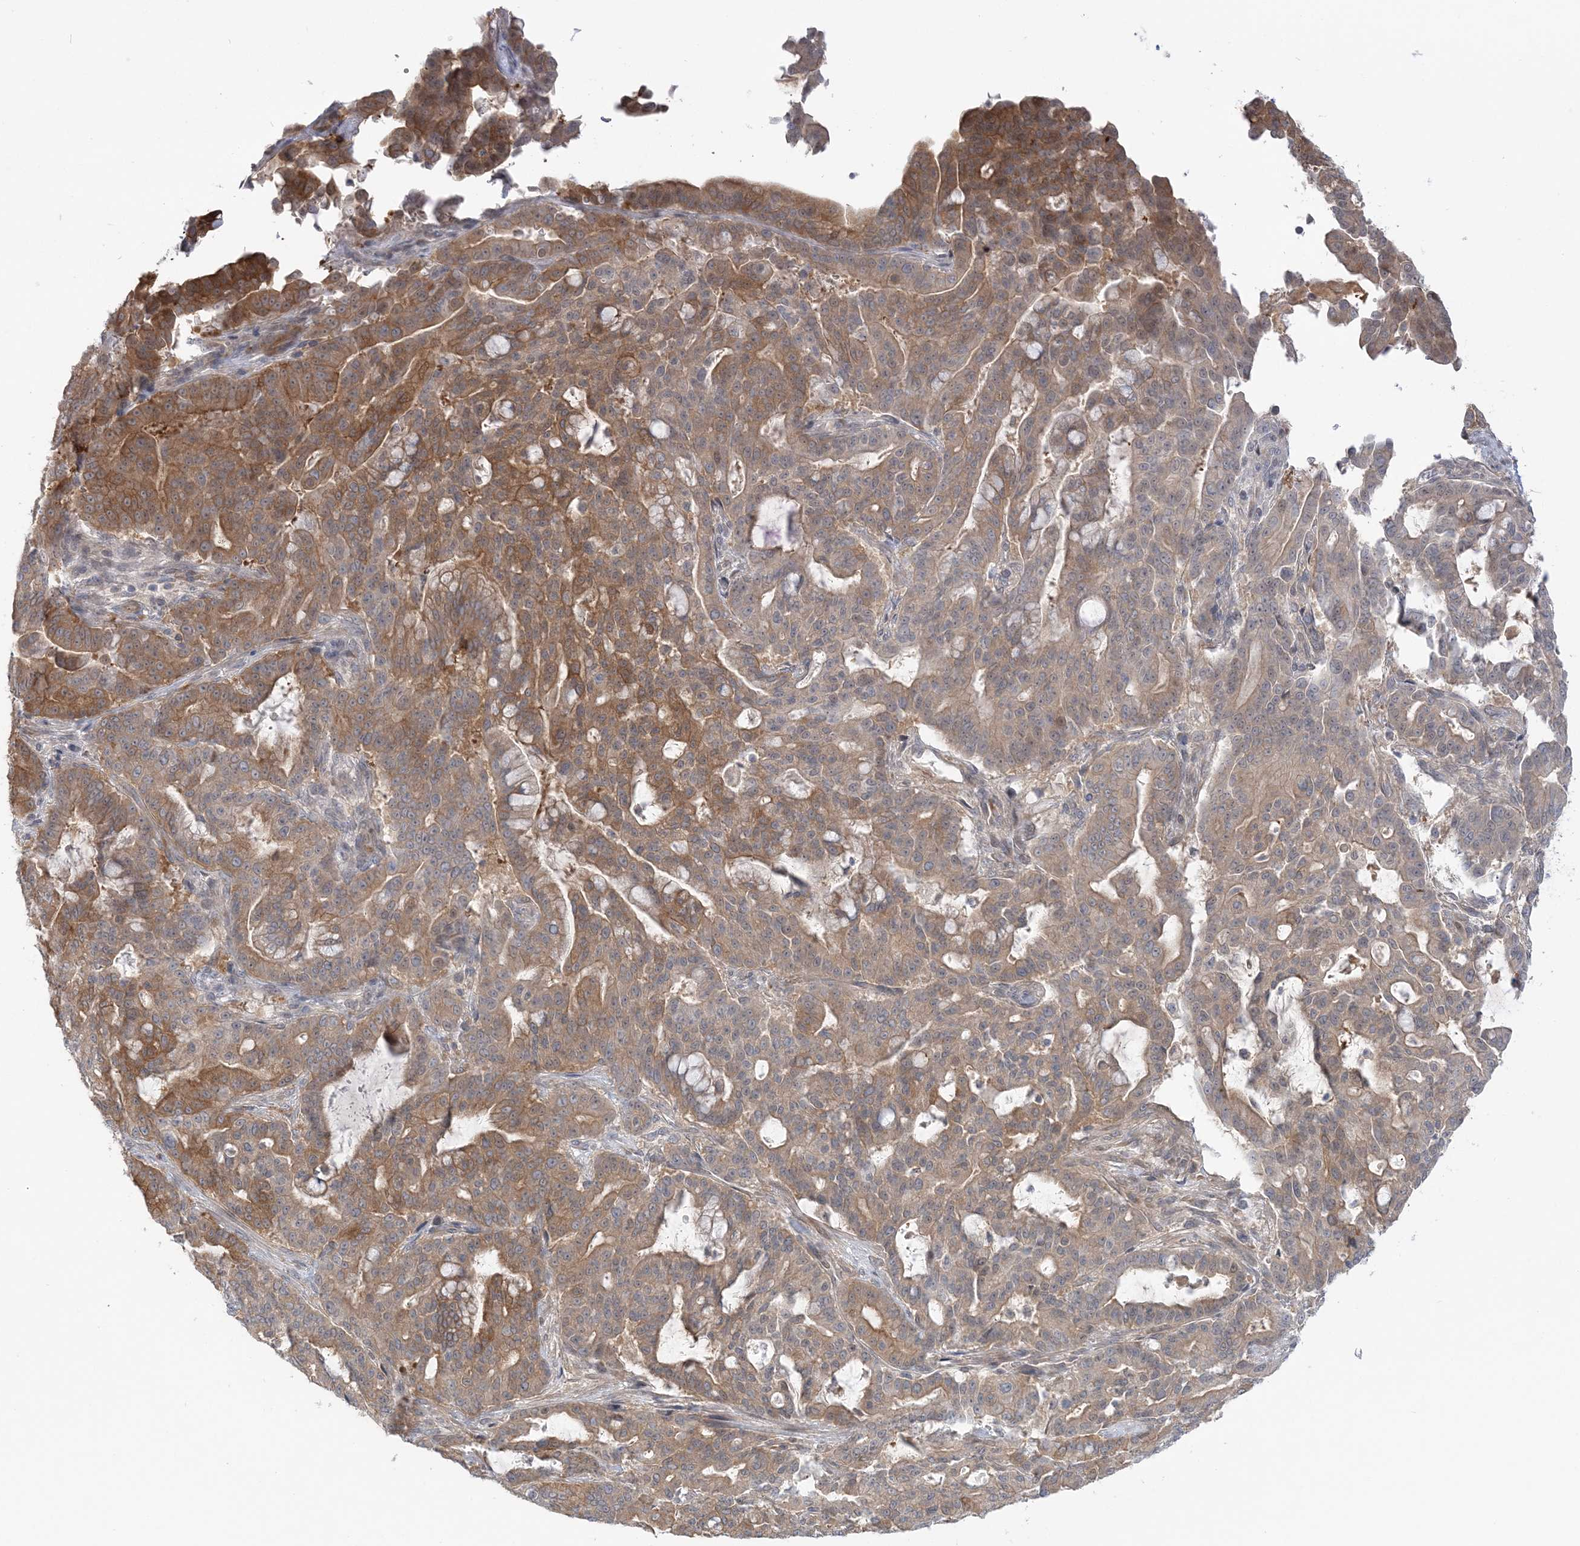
{"staining": {"intensity": "moderate", "quantity": "25%-75%", "location": "cytoplasmic/membranous"}, "tissue": "pancreatic cancer", "cell_type": "Tumor cells", "image_type": "cancer", "snomed": [{"axis": "morphology", "description": "Adenocarcinoma, NOS"}, {"axis": "topography", "description": "Pancreas"}], "caption": "Approximately 25%-75% of tumor cells in pancreatic adenocarcinoma display moderate cytoplasmic/membranous protein expression as visualized by brown immunohistochemical staining.", "gene": "THADA", "patient": {"sex": "male", "age": 63}}